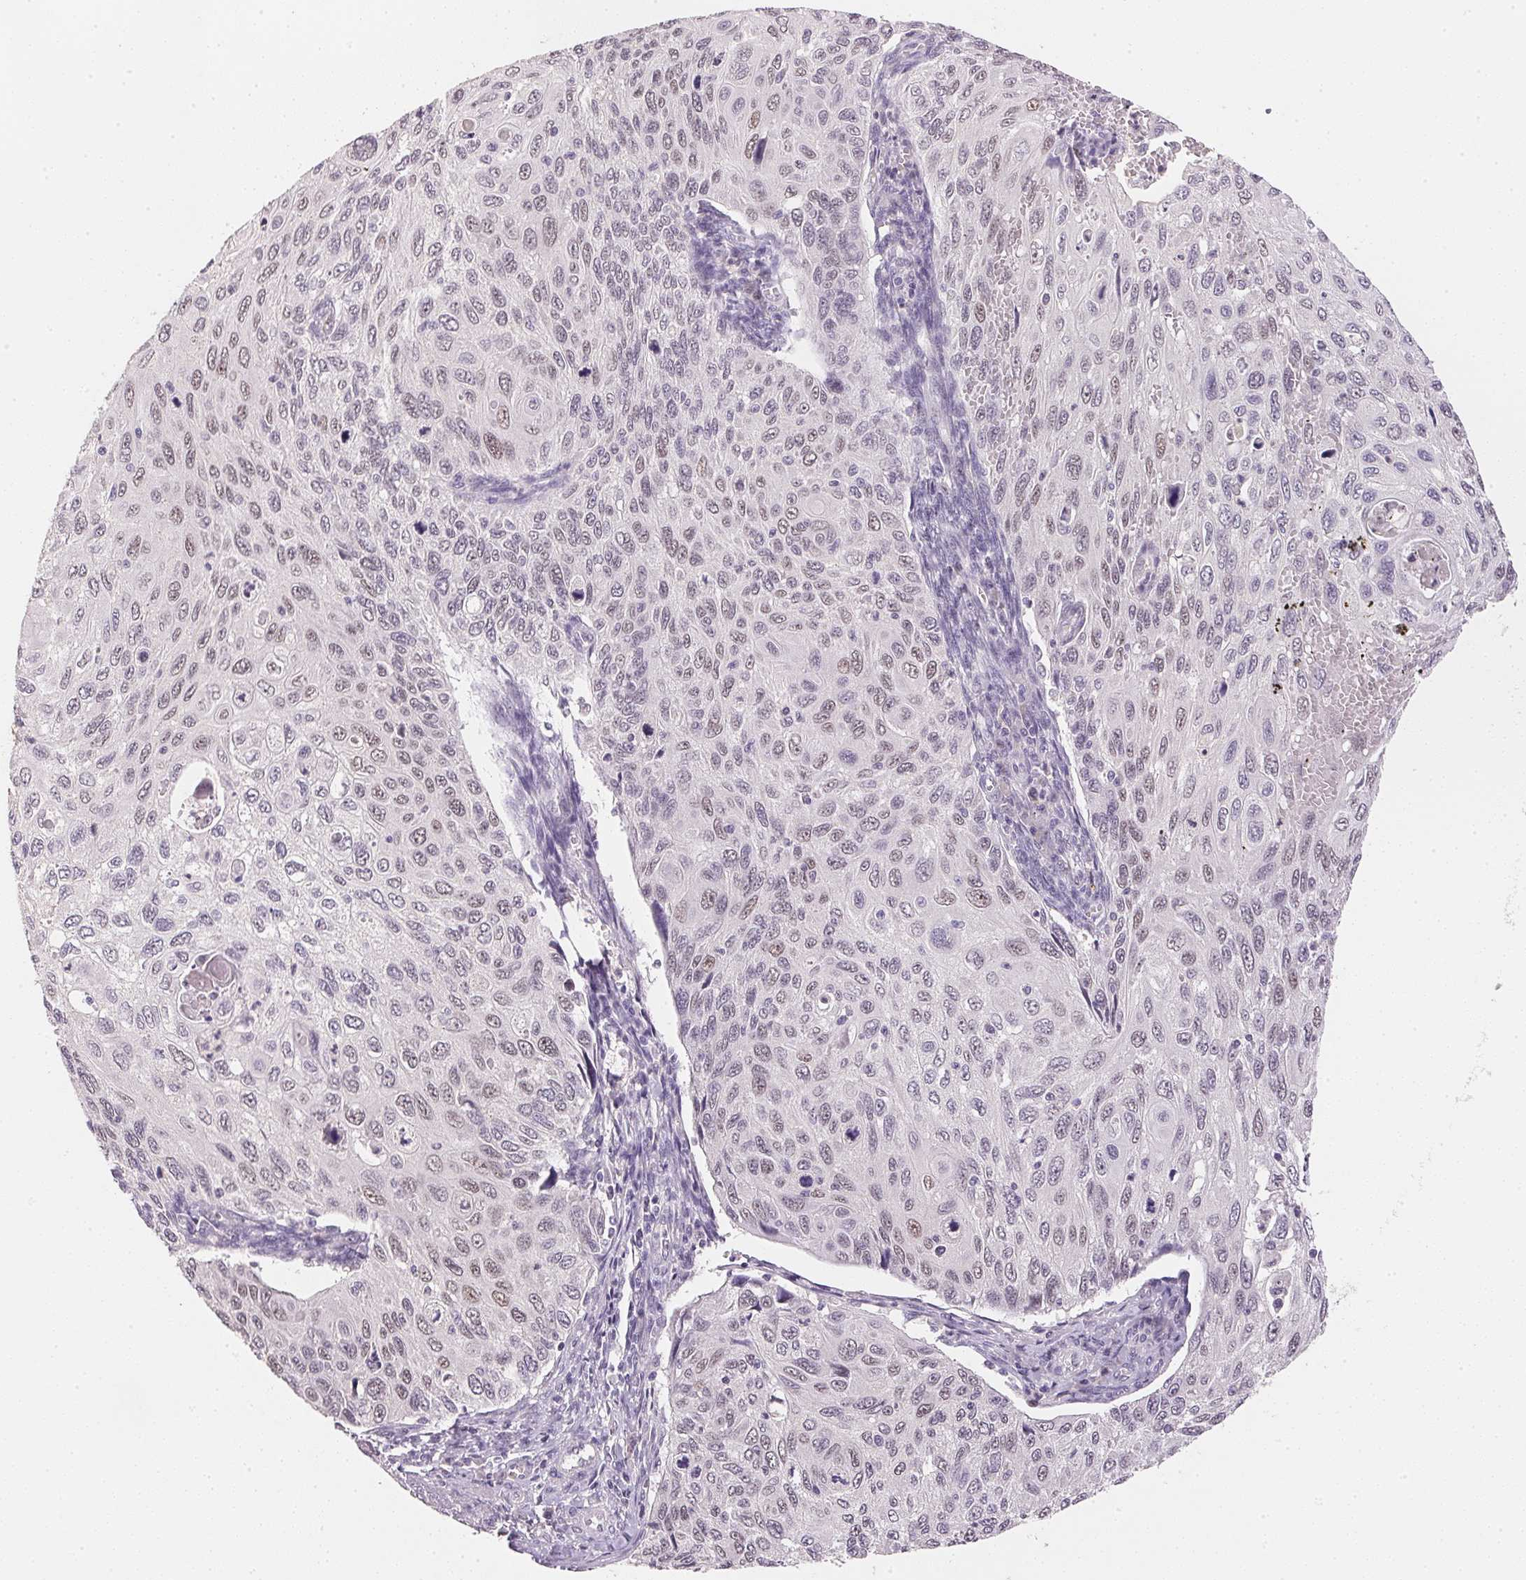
{"staining": {"intensity": "moderate", "quantity": "<25%", "location": "nuclear"}, "tissue": "cervical cancer", "cell_type": "Tumor cells", "image_type": "cancer", "snomed": [{"axis": "morphology", "description": "Squamous cell carcinoma, NOS"}, {"axis": "topography", "description": "Cervix"}], "caption": "Cervical squamous cell carcinoma was stained to show a protein in brown. There is low levels of moderate nuclear positivity in approximately <25% of tumor cells.", "gene": "POLR3G", "patient": {"sex": "female", "age": 70}}